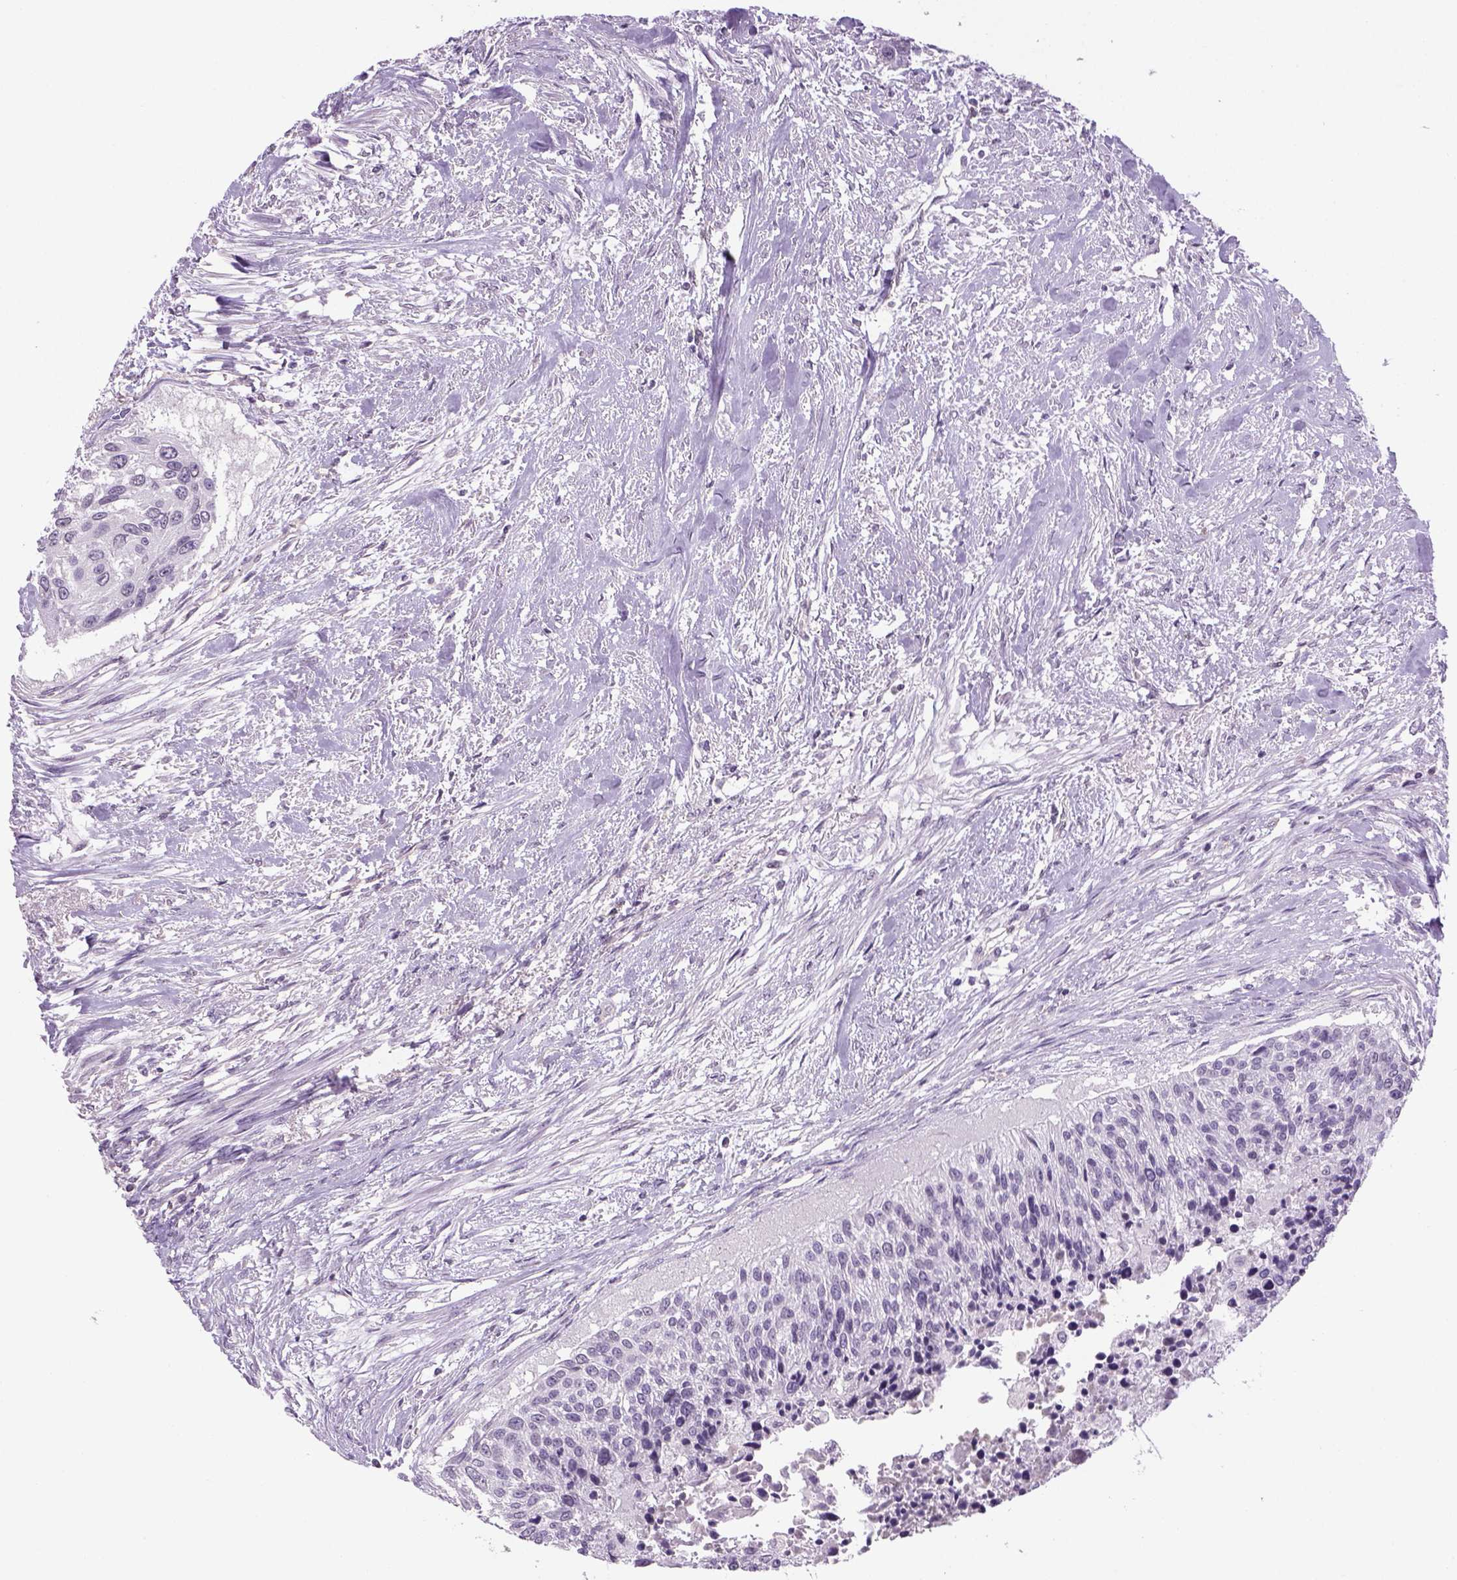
{"staining": {"intensity": "negative", "quantity": "none", "location": "none"}, "tissue": "urothelial cancer", "cell_type": "Tumor cells", "image_type": "cancer", "snomed": [{"axis": "morphology", "description": "Urothelial carcinoma, NOS"}, {"axis": "topography", "description": "Urinary bladder"}], "caption": "A histopathology image of transitional cell carcinoma stained for a protein reveals no brown staining in tumor cells.", "gene": "PRRT1", "patient": {"sex": "male", "age": 55}}